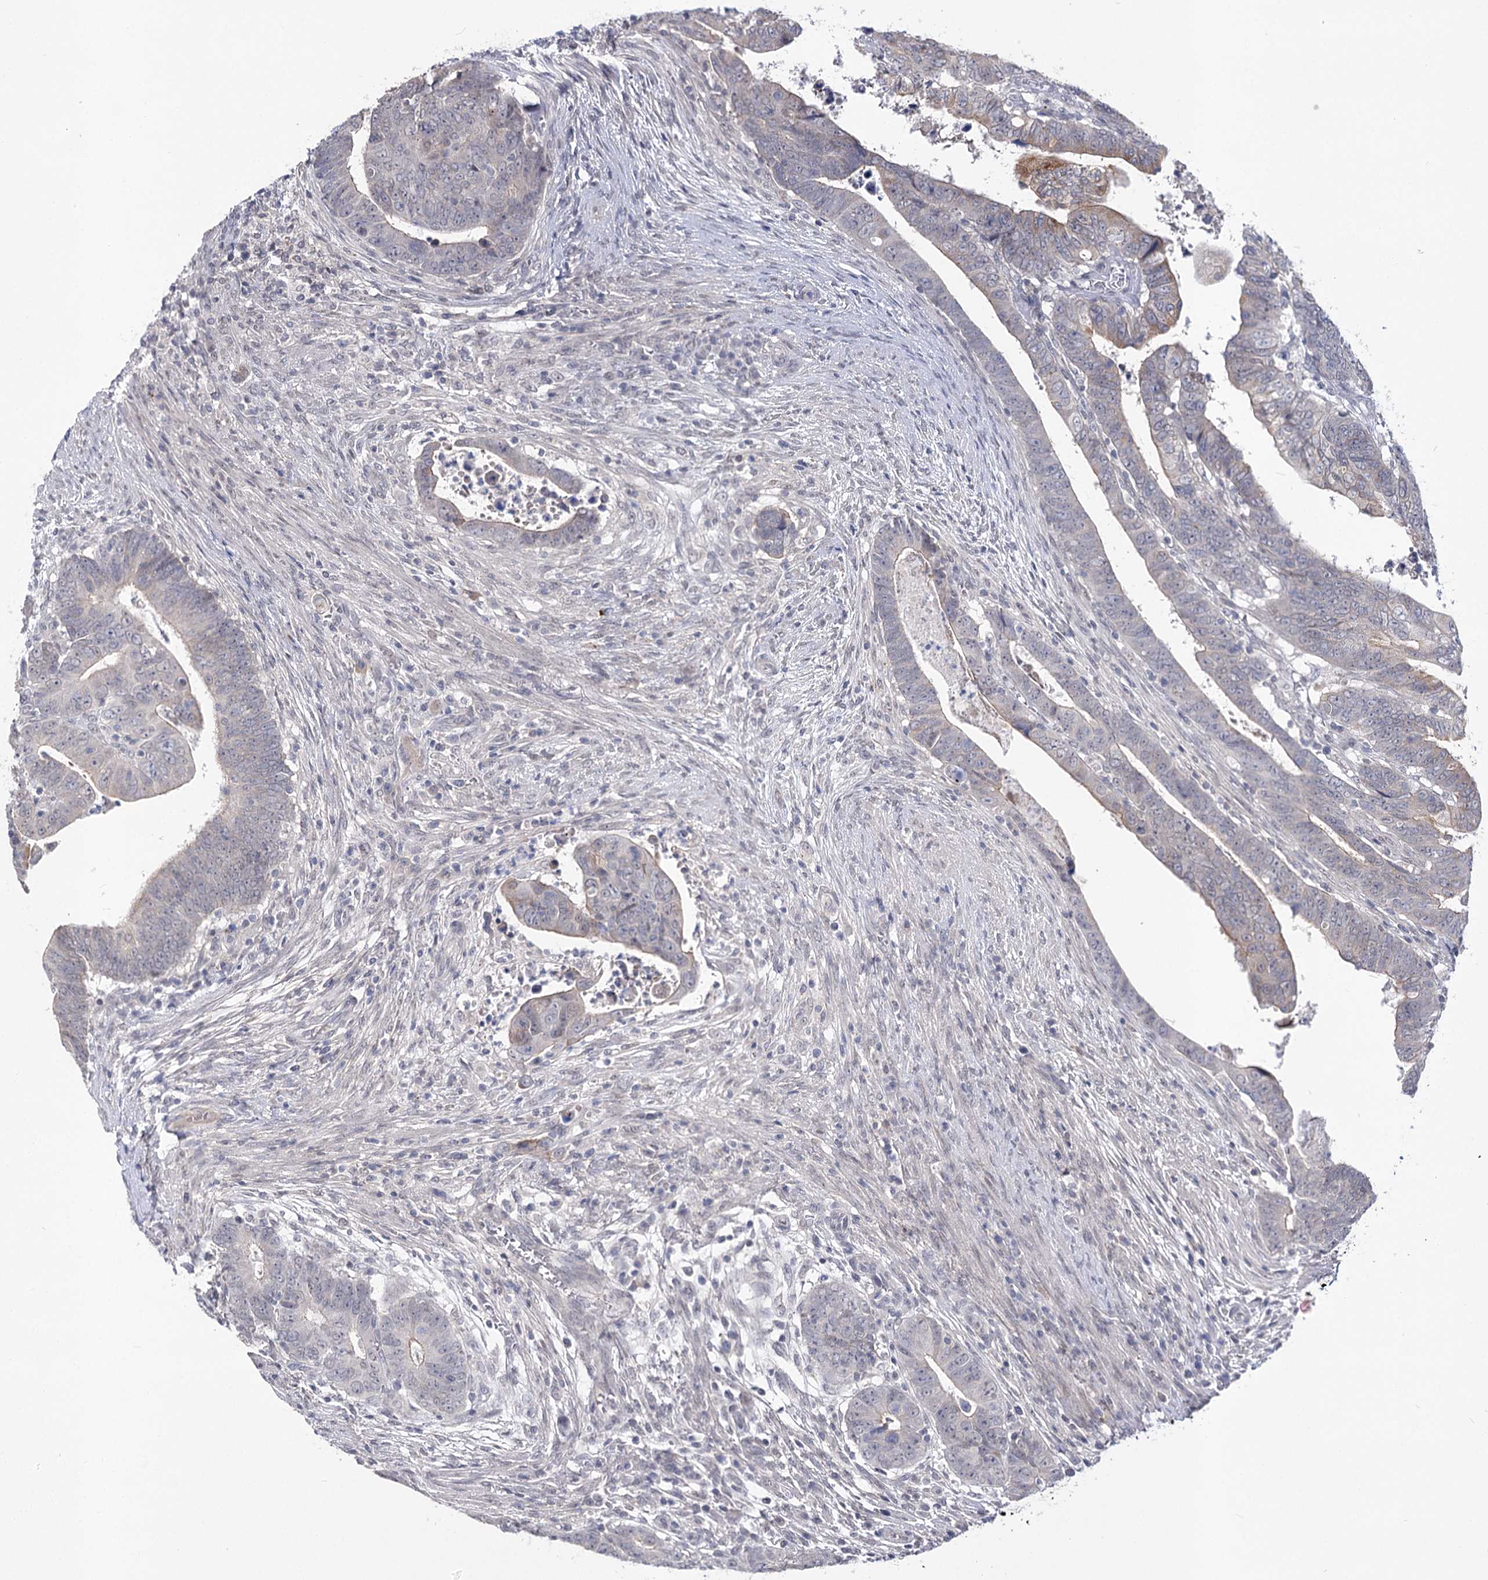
{"staining": {"intensity": "moderate", "quantity": "<25%", "location": "cytoplasmic/membranous"}, "tissue": "colorectal cancer", "cell_type": "Tumor cells", "image_type": "cancer", "snomed": [{"axis": "morphology", "description": "Normal tissue, NOS"}, {"axis": "morphology", "description": "Adenocarcinoma, NOS"}, {"axis": "topography", "description": "Rectum"}], "caption": "A photomicrograph of human colorectal adenocarcinoma stained for a protein exhibits moderate cytoplasmic/membranous brown staining in tumor cells.", "gene": "ATP10B", "patient": {"sex": "female", "age": 65}}